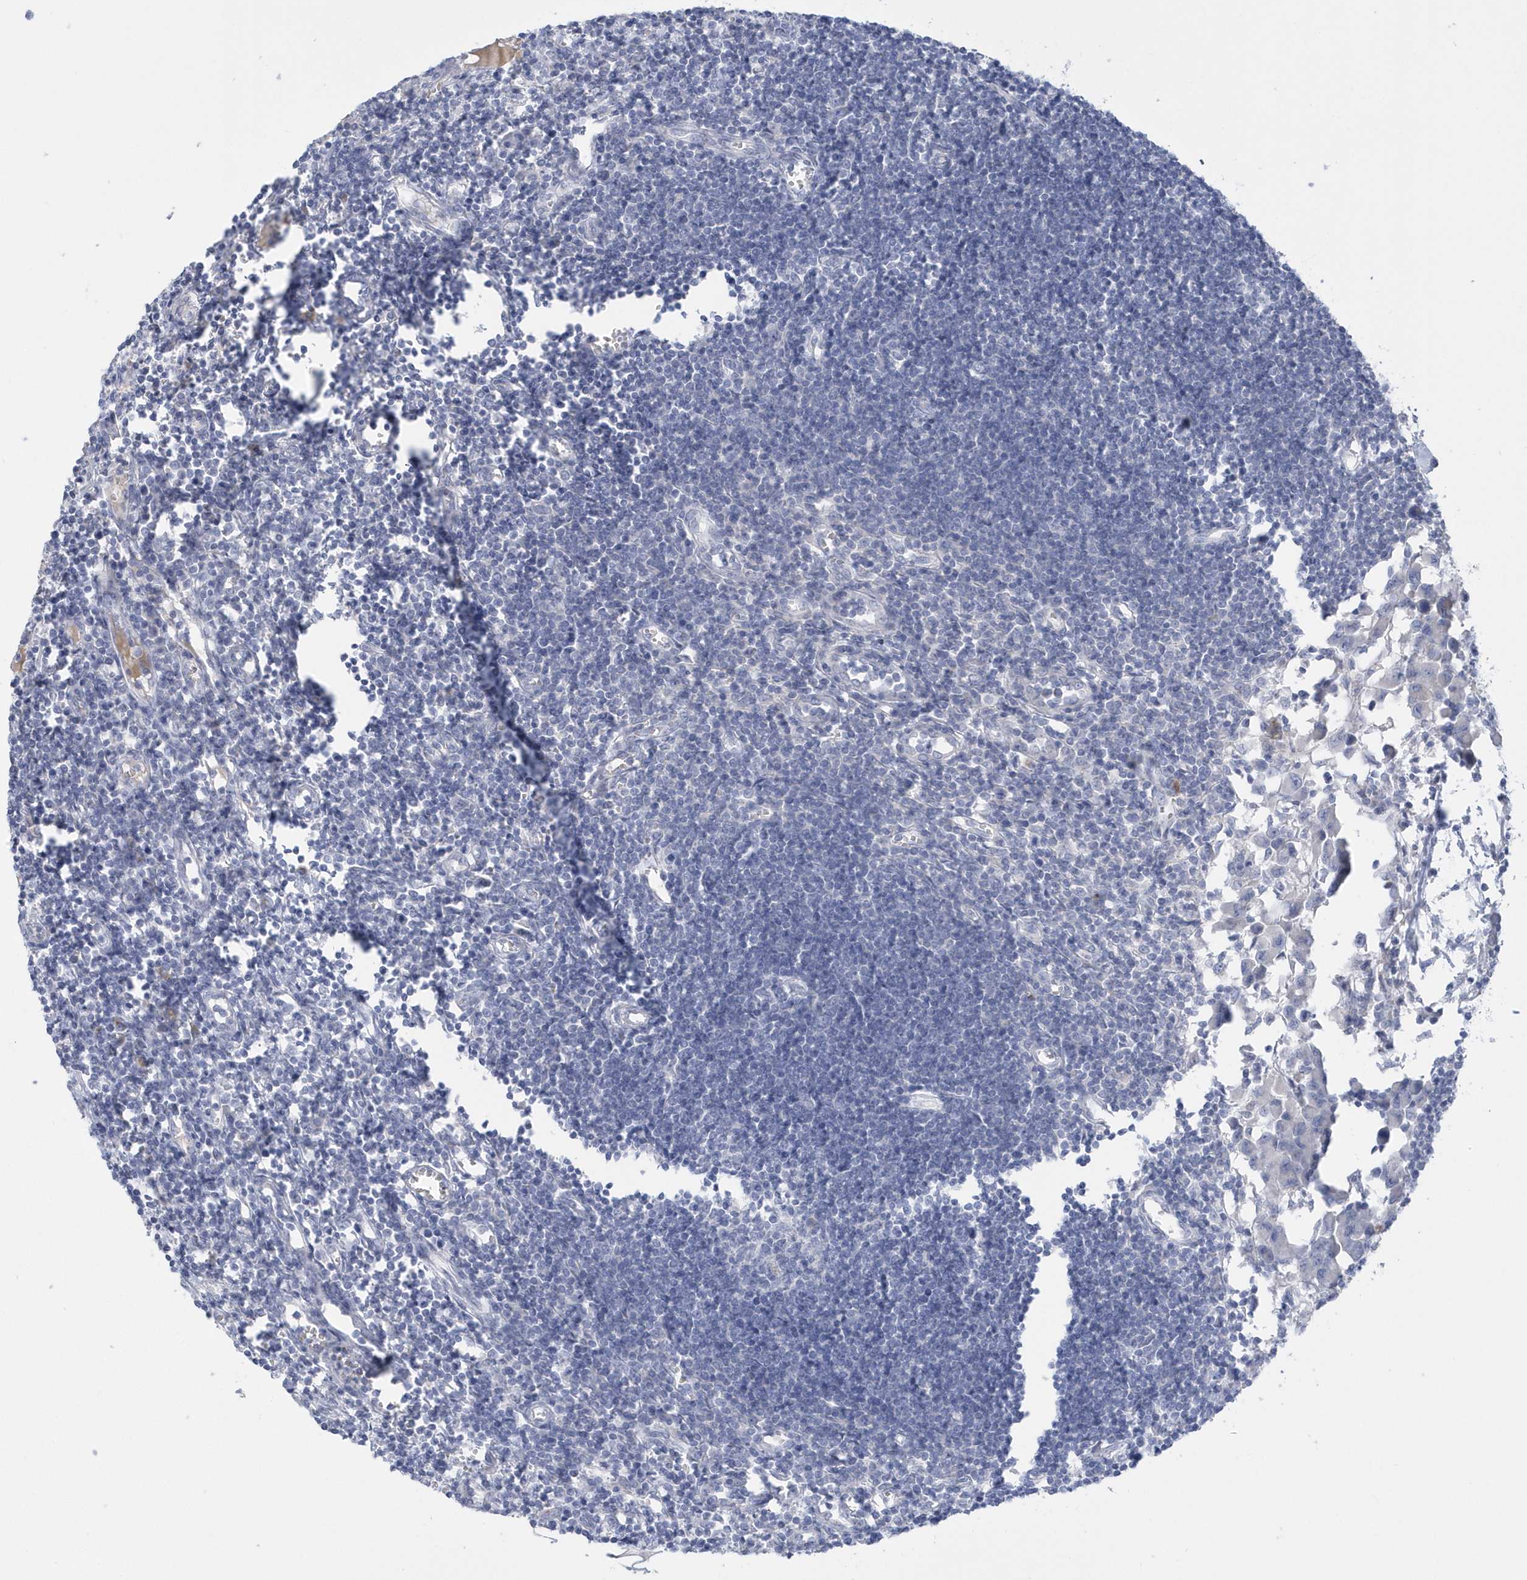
{"staining": {"intensity": "negative", "quantity": "none", "location": "none"}, "tissue": "lymph node", "cell_type": "Germinal center cells", "image_type": "normal", "snomed": [{"axis": "morphology", "description": "Normal tissue, NOS"}, {"axis": "morphology", "description": "Malignant melanoma, Metastatic site"}, {"axis": "topography", "description": "Lymph node"}], "caption": "A high-resolution image shows immunohistochemistry staining of benign lymph node, which demonstrates no significant expression in germinal center cells.", "gene": "SEMA3D", "patient": {"sex": "male", "age": 41}}